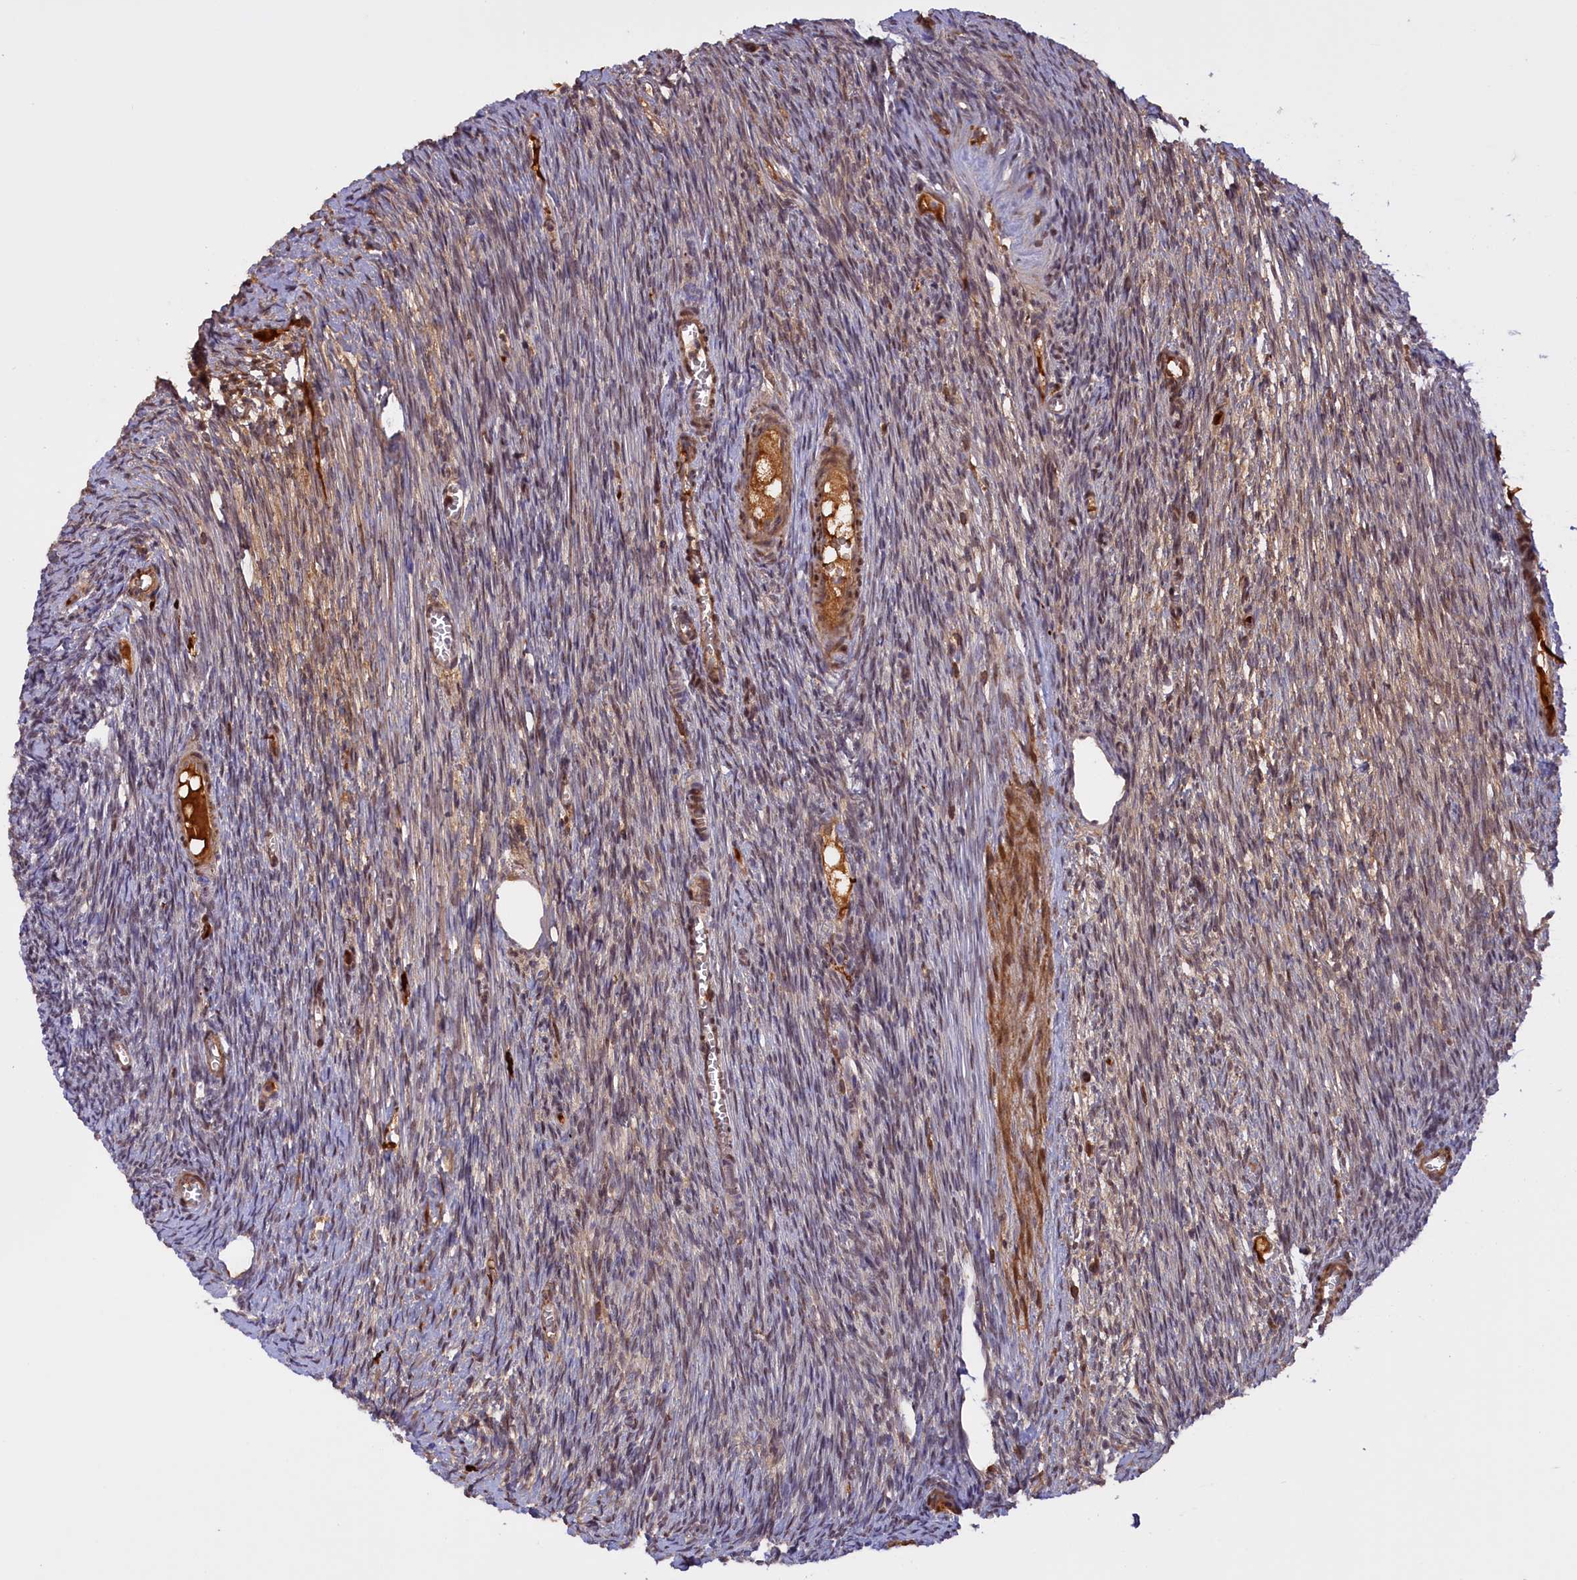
{"staining": {"intensity": "weak", "quantity": ">75%", "location": "cytoplasmic/membranous"}, "tissue": "ovary", "cell_type": "Follicle cells", "image_type": "normal", "snomed": [{"axis": "morphology", "description": "Normal tissue, NOS"}, {"axis": "topography", "description": "Ovary"}], "caption": "Immunohistochemistry of benign ovary demonstrates low levels of weak cytoplasmic/membranous positivity in about >75% of follicle cells.", "gene": "RRAD", "patient": {"sex": "female", "age": 44}}